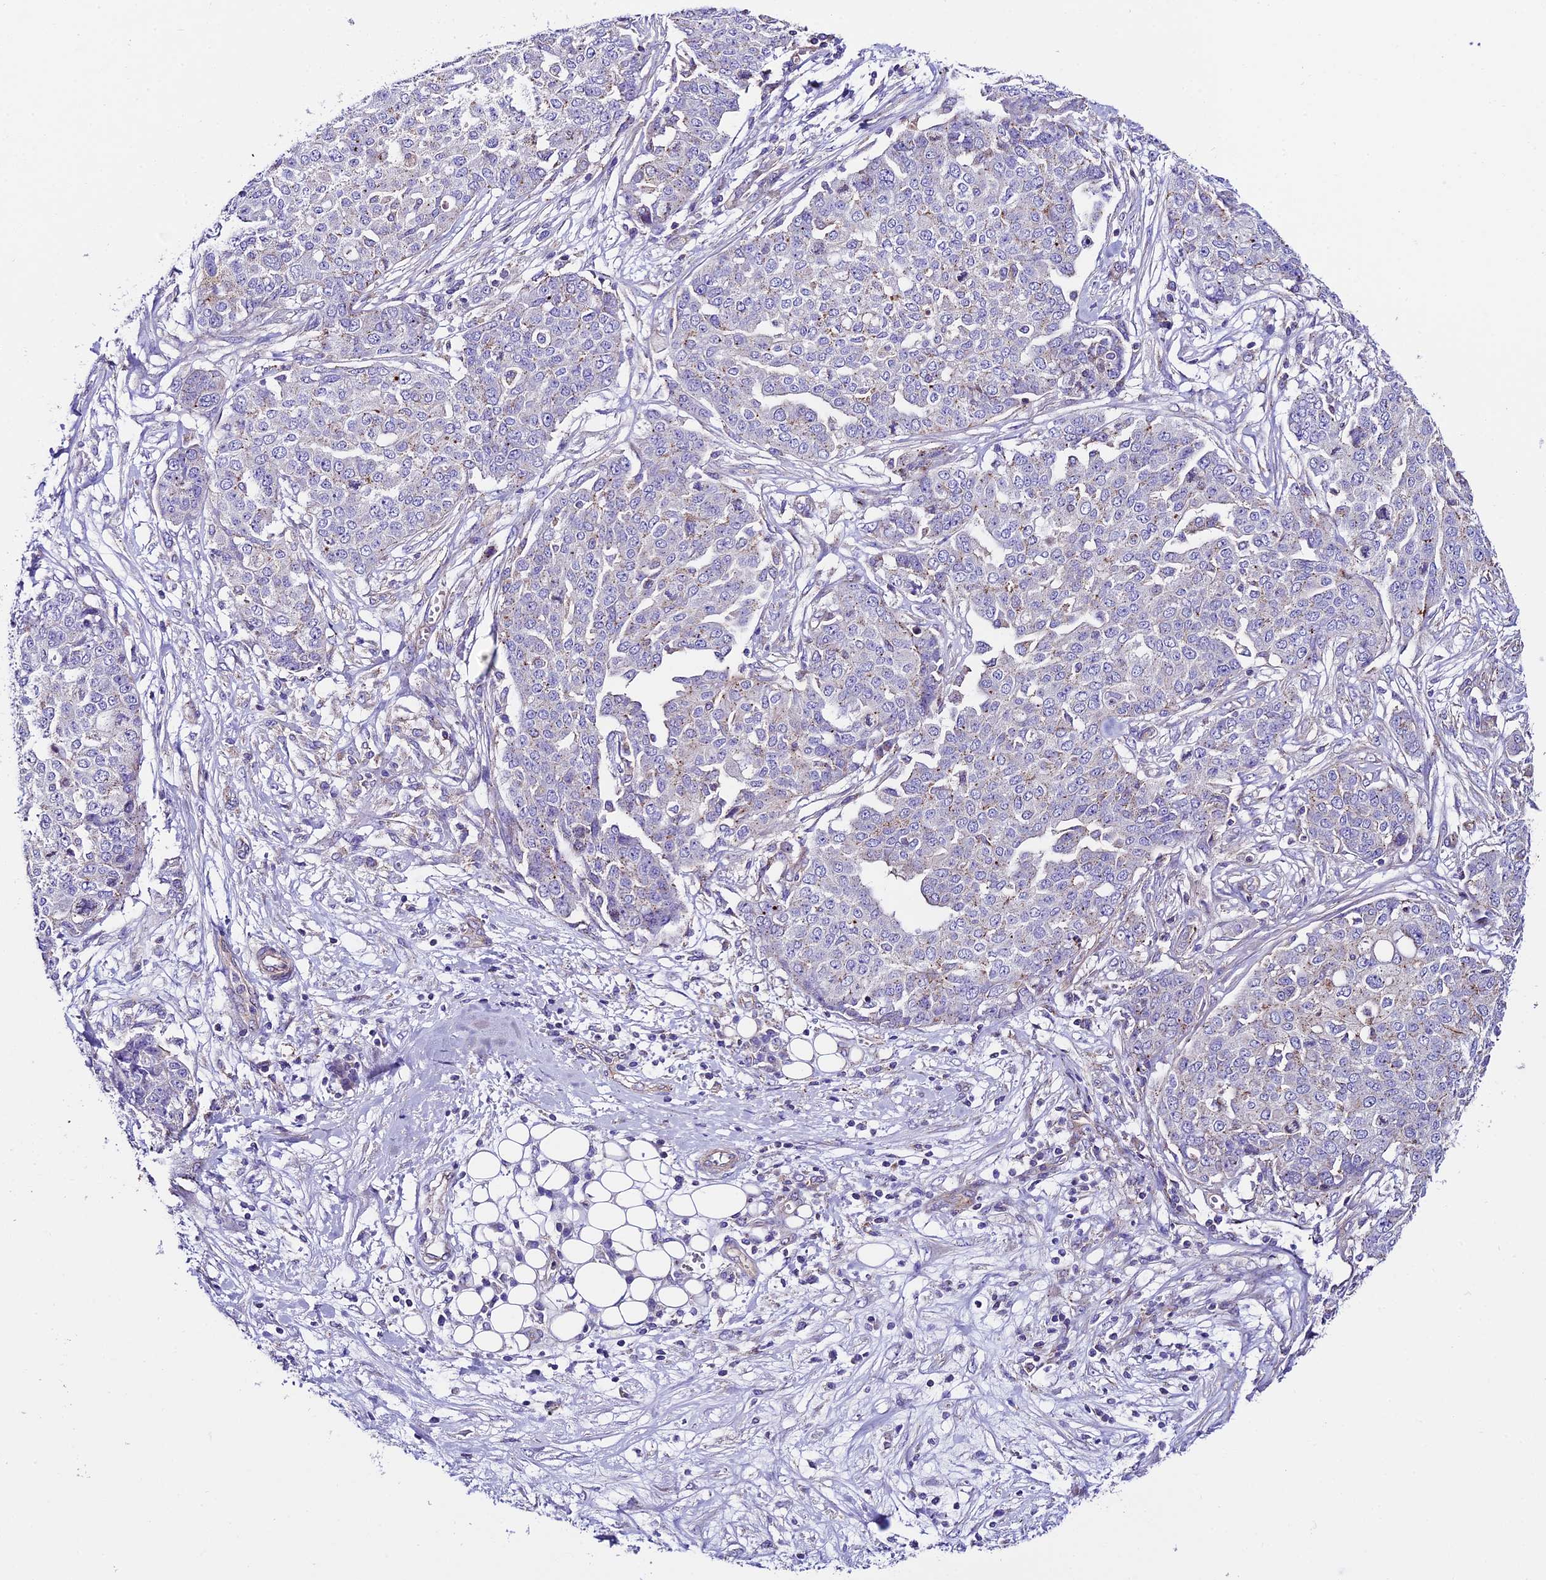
{"staining": {"intensity": "moderate", "quantity": "<25%", "location": "cytoplasmic/membranous"}, "tissue": "ovarian cancer", "cell_type": "Tumor cells", "image_type": "cancer", "snomed": [{"axis": "morphology", "description": "Cystadenocarcinoma, serous, NOS"}, {"axis": "topography", "description": "Soft tissue"}, {"axis": "topography", "description": "Ovary"}], "caption": "Brown immunohistochemical staining in ovarian cancer exhibits moderate cytoplasmic/membranous positivity in about <25% of tumor cells.", "gene": "QRFP", "patient": {"sex": "female", "age": 57}}